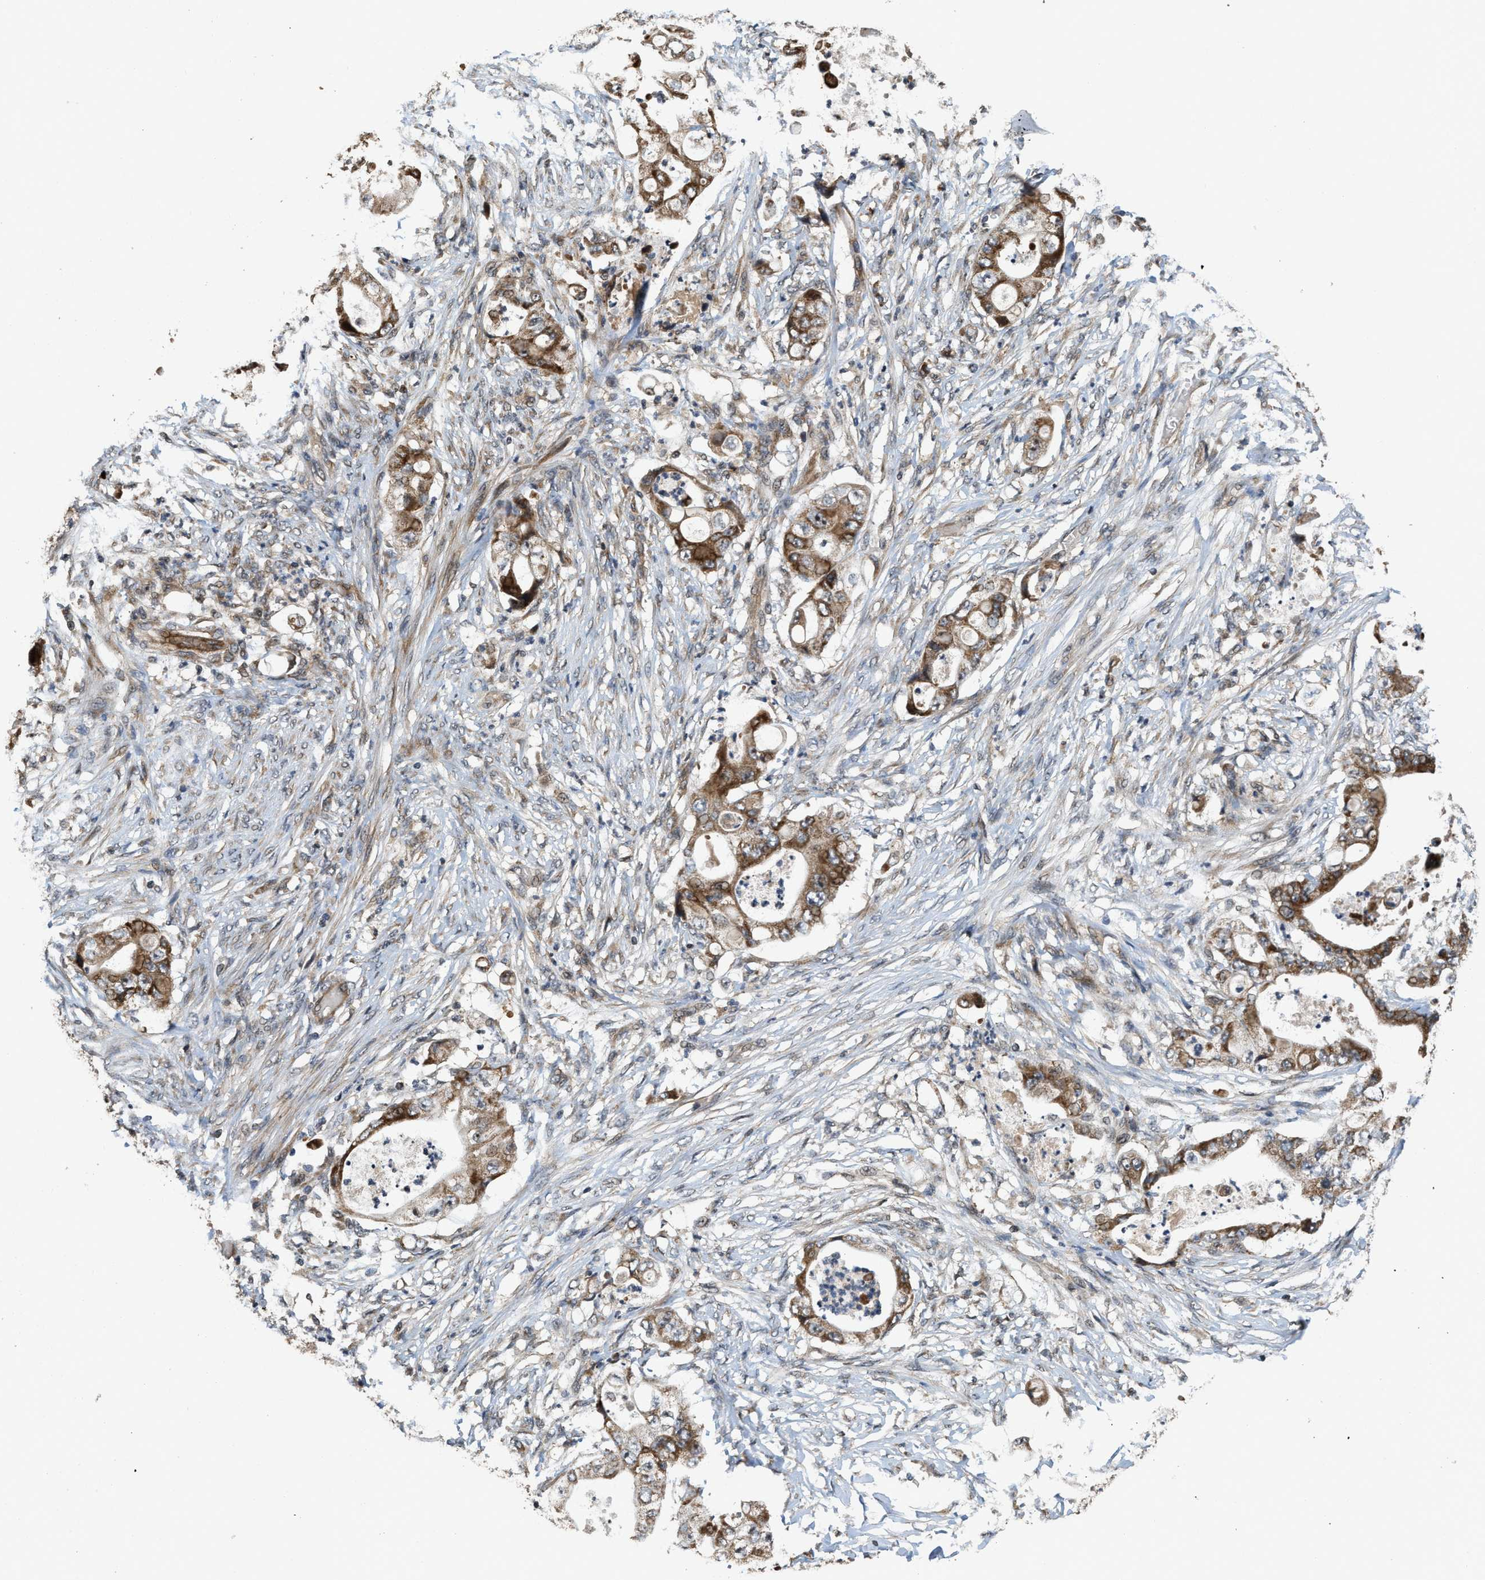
{"staining": {"intensity": "strong", "quantity": ">75%", "location": "cytoplasmic/membranous"}, "tissue": "stomach cancer", "cell_type": "Tumor cells", "image_type": "cancer", "snomed": [{"axis": "morphology", "description": "Adenocarcinoma, NOS"}, {"axis": "topography", "description": "Stomach"}], "caption": "Protein staining demonstrates strong cytoplasmic/membranous expression in about >75% of tumor cells in stomach adenocarcinoma.", "gene": "ELP2", "patient": {"sex": "female", "age": 73}}